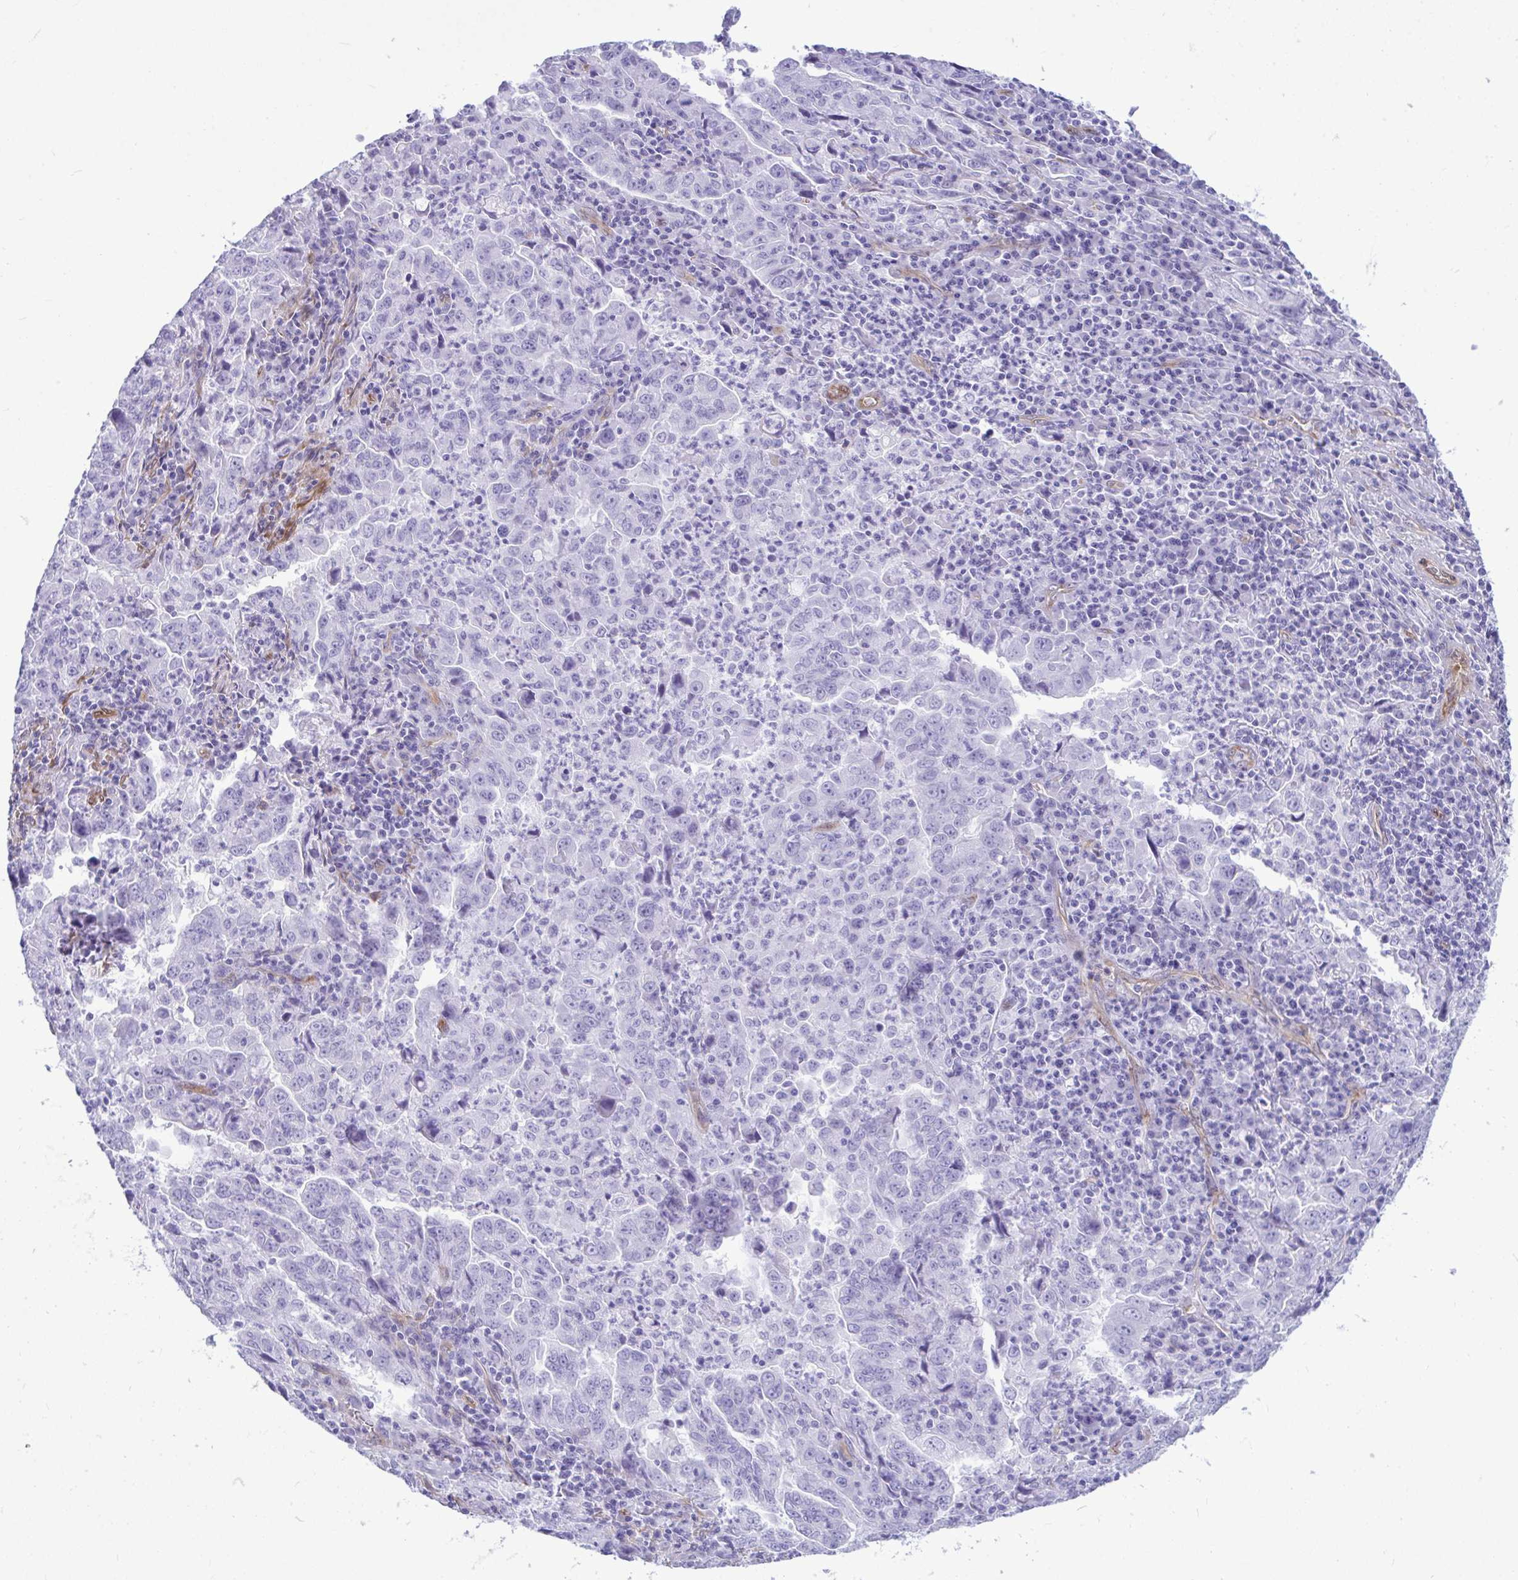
{"staining": {"intensity": "negative", "quantity": "none", "location": "none"}, "tissue": "lung cancer", "cell_type": "Tumor cells", "image_type": "cancer", "snomed": [{"axis": "morphology", "description": "Adenocarcinoma, NOS"}, {"axis": "topography", "description": "Lung"}], "caption": "Tumor cells show no significant protein positivity in lung cancer (adenocarcinoma).", "gene": "LIMS2", "patient": {"sex": "male", "age": 67}}